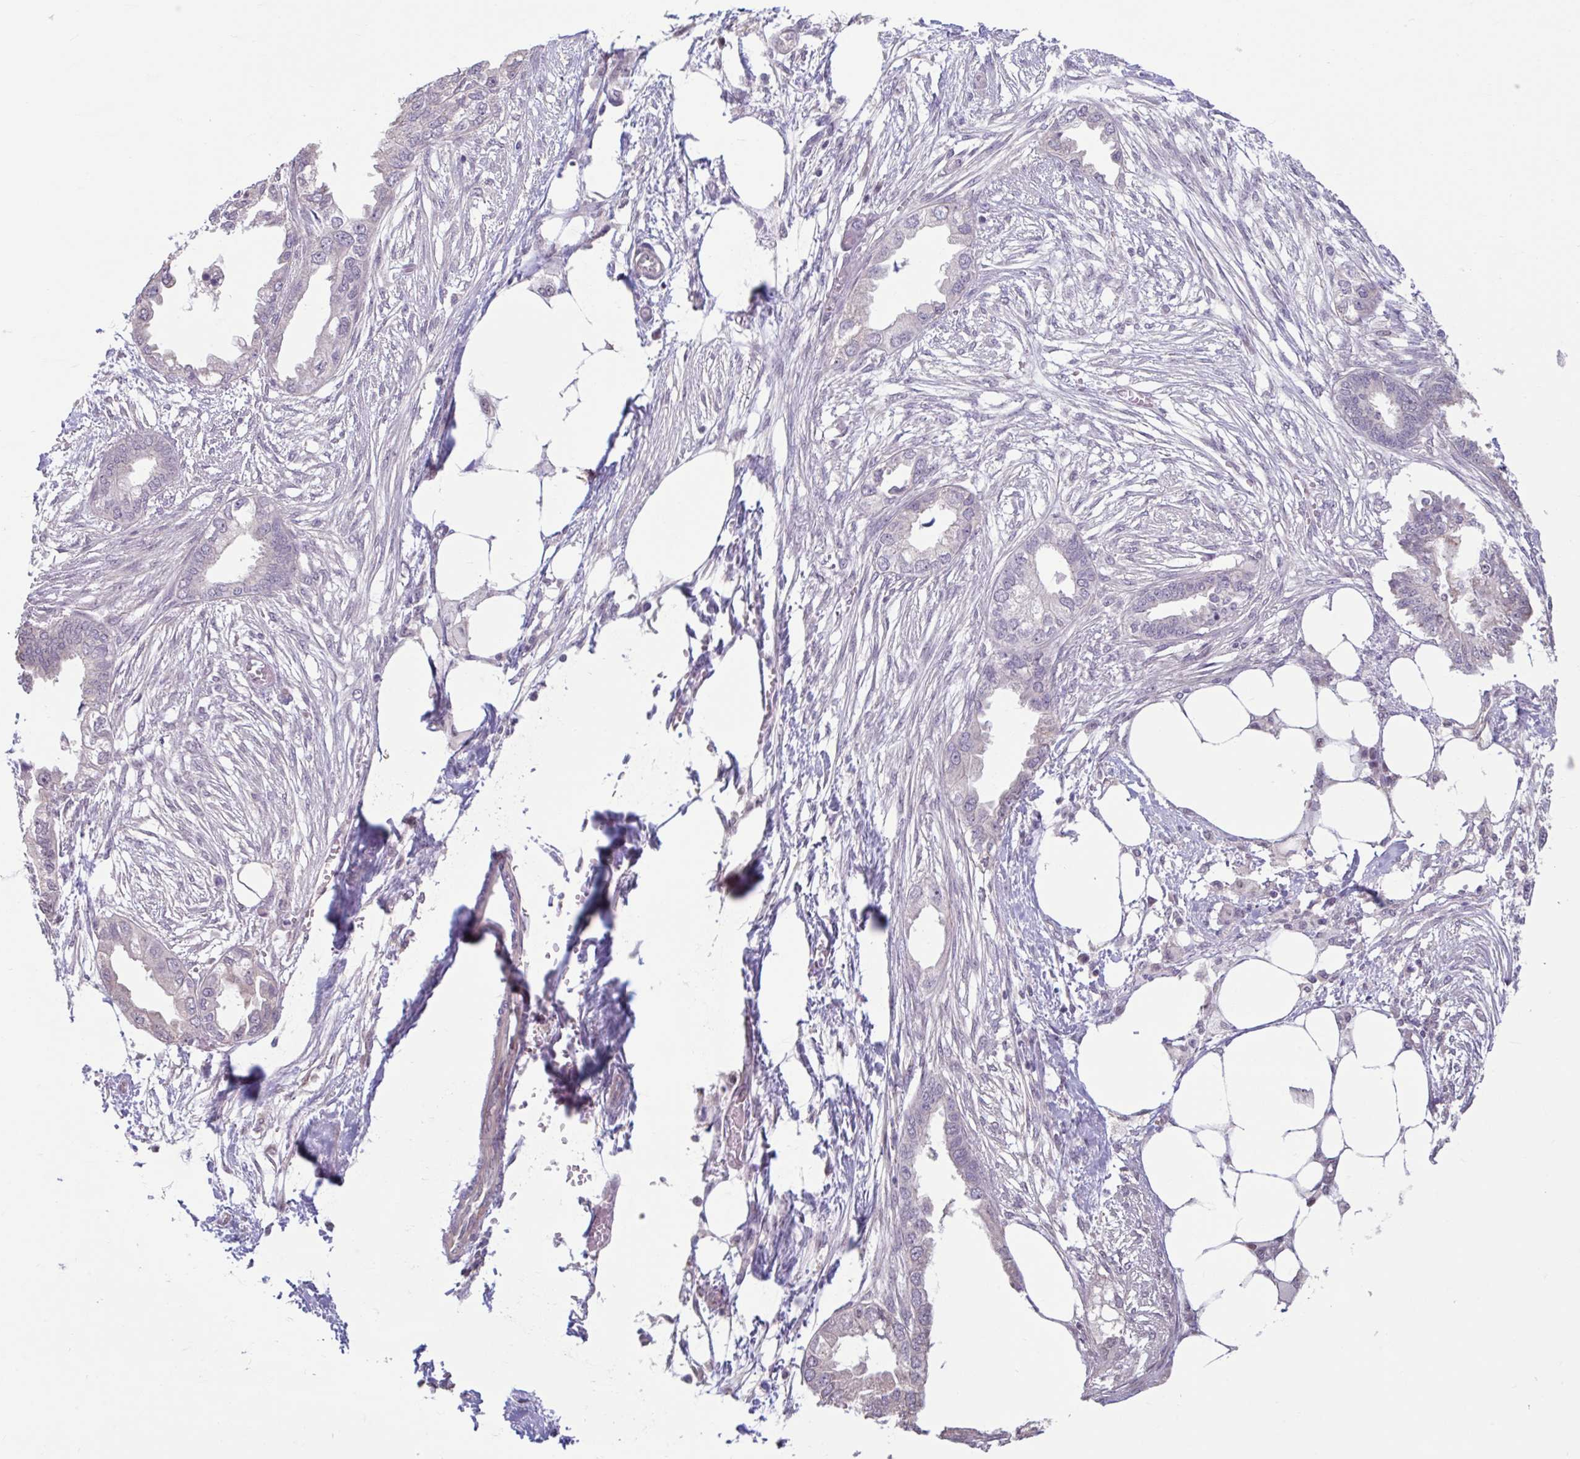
{"staining": {"intensity": "negative", "quantity": "none", "location": "none"}, "tissue": "endometrial cancer", "cell_type": "Tumor cells", "image_type": "cancer", "snomed": [{"axis": "morphology", "description": "Adenocarcinoma, NOS"}, {"axis": "morphology", "description": "Adenocarcinoma, metastatic, NOS"}, {"axis": "topography", "description": "Adipose tissue"}, {"axis": "topography", "description": "Endometrium"}], "caption": "Immunohistochemistry (IHC) of endometrial adenocarcinoma reveals no staining in tumor cells.", "gene": "CDH19", "patient": {"sex": "female", "age": 67}}